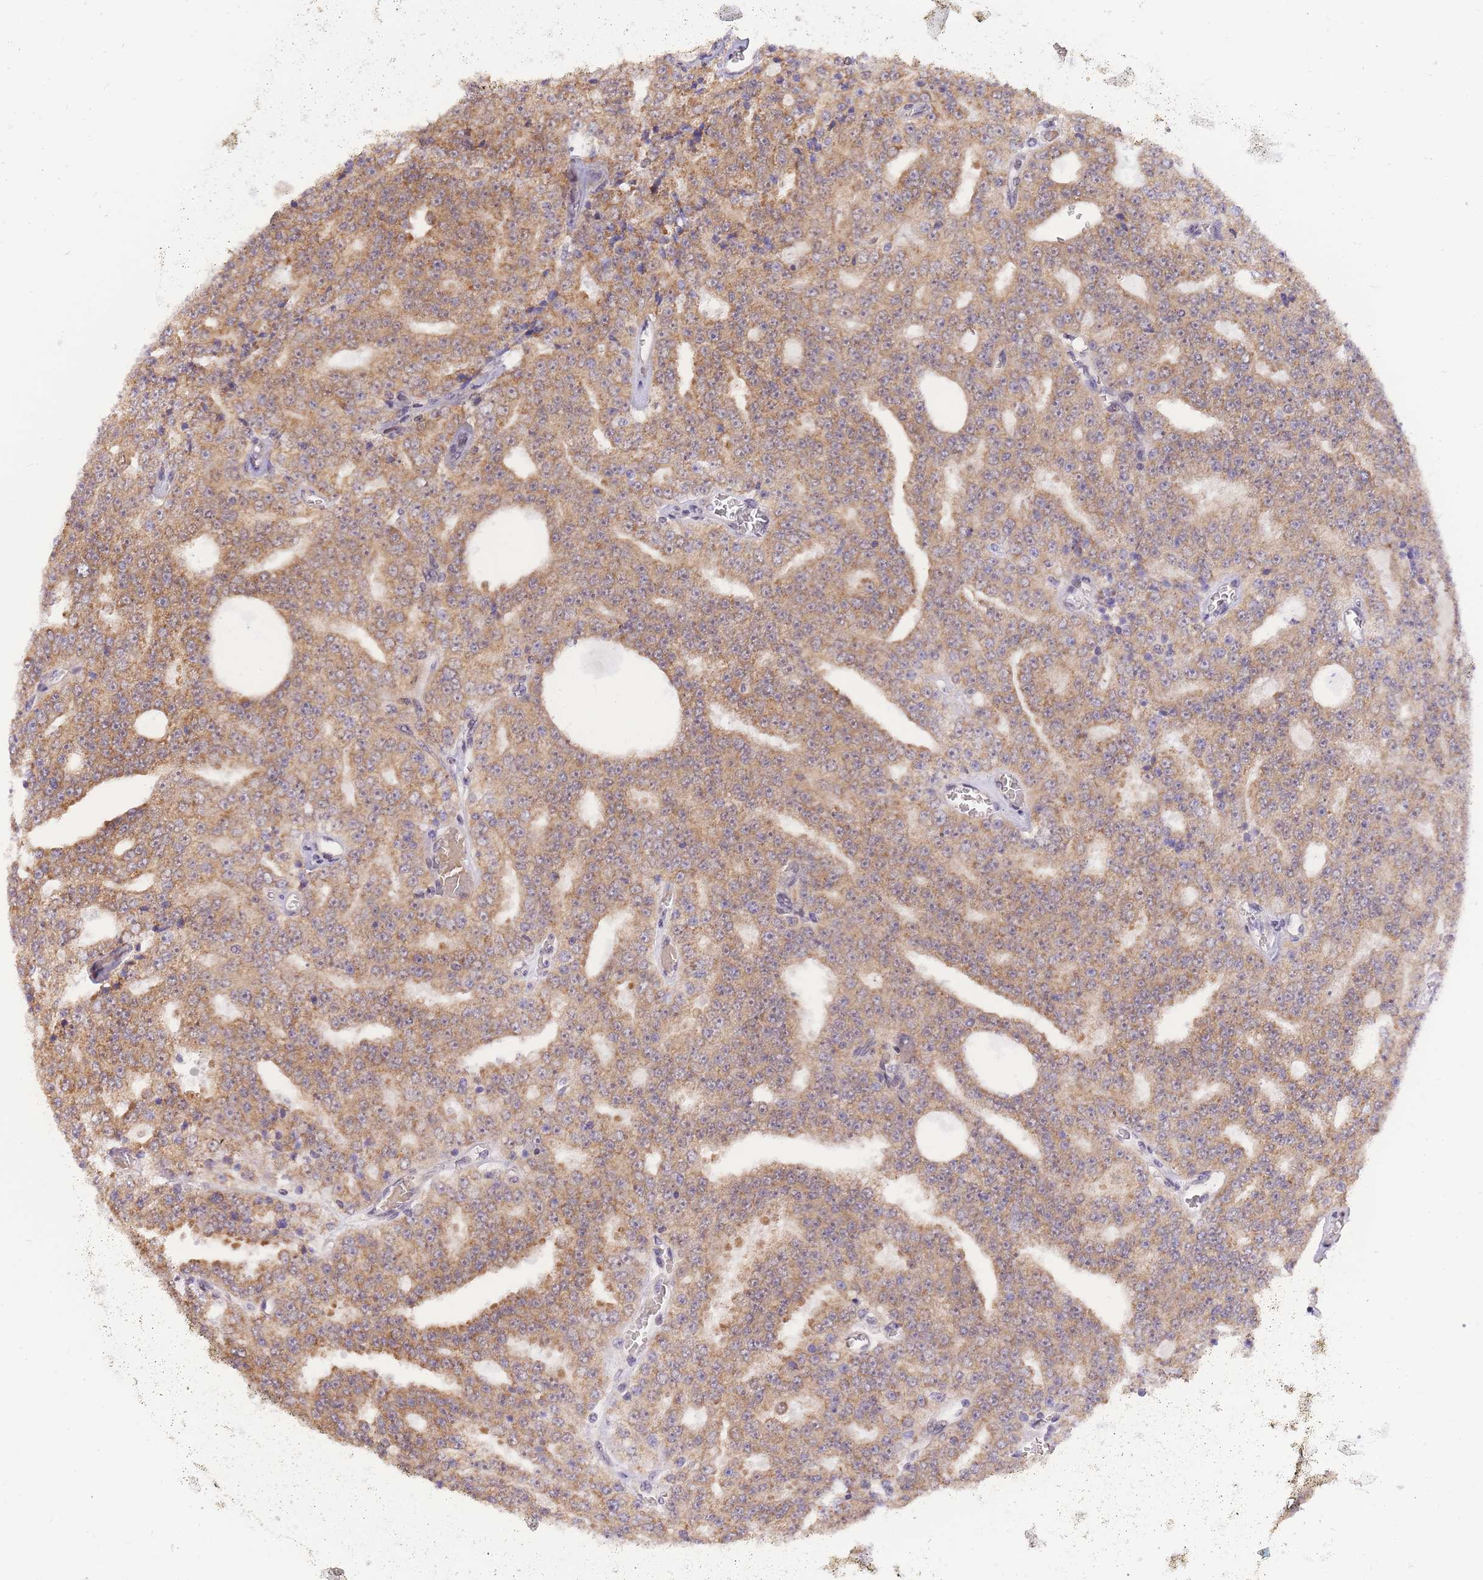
{"staining": {"intensity": "moderate", "quantity": ">75%", "location": "cytoplasmic/membranous"}, "tissue": "prostate cancer", "cell_type": "Tumor cells", "image_type": "cancer", "snomed": [{"axis": "morphology", "description": "Adenocarcinoma, High grade"}, {"axis": "topography", "description": "Prostate"}], "caption": "A brown stain highlights moderate cytoplasmic/membranous positivity of a protein in human prostate cancer (high-grade adenocarcinoma) tumor cells. (IHC, brightfield microscopy, high magnification).", "gene": "MINDY2", "patient": {"sex": "male", "age": 63}}